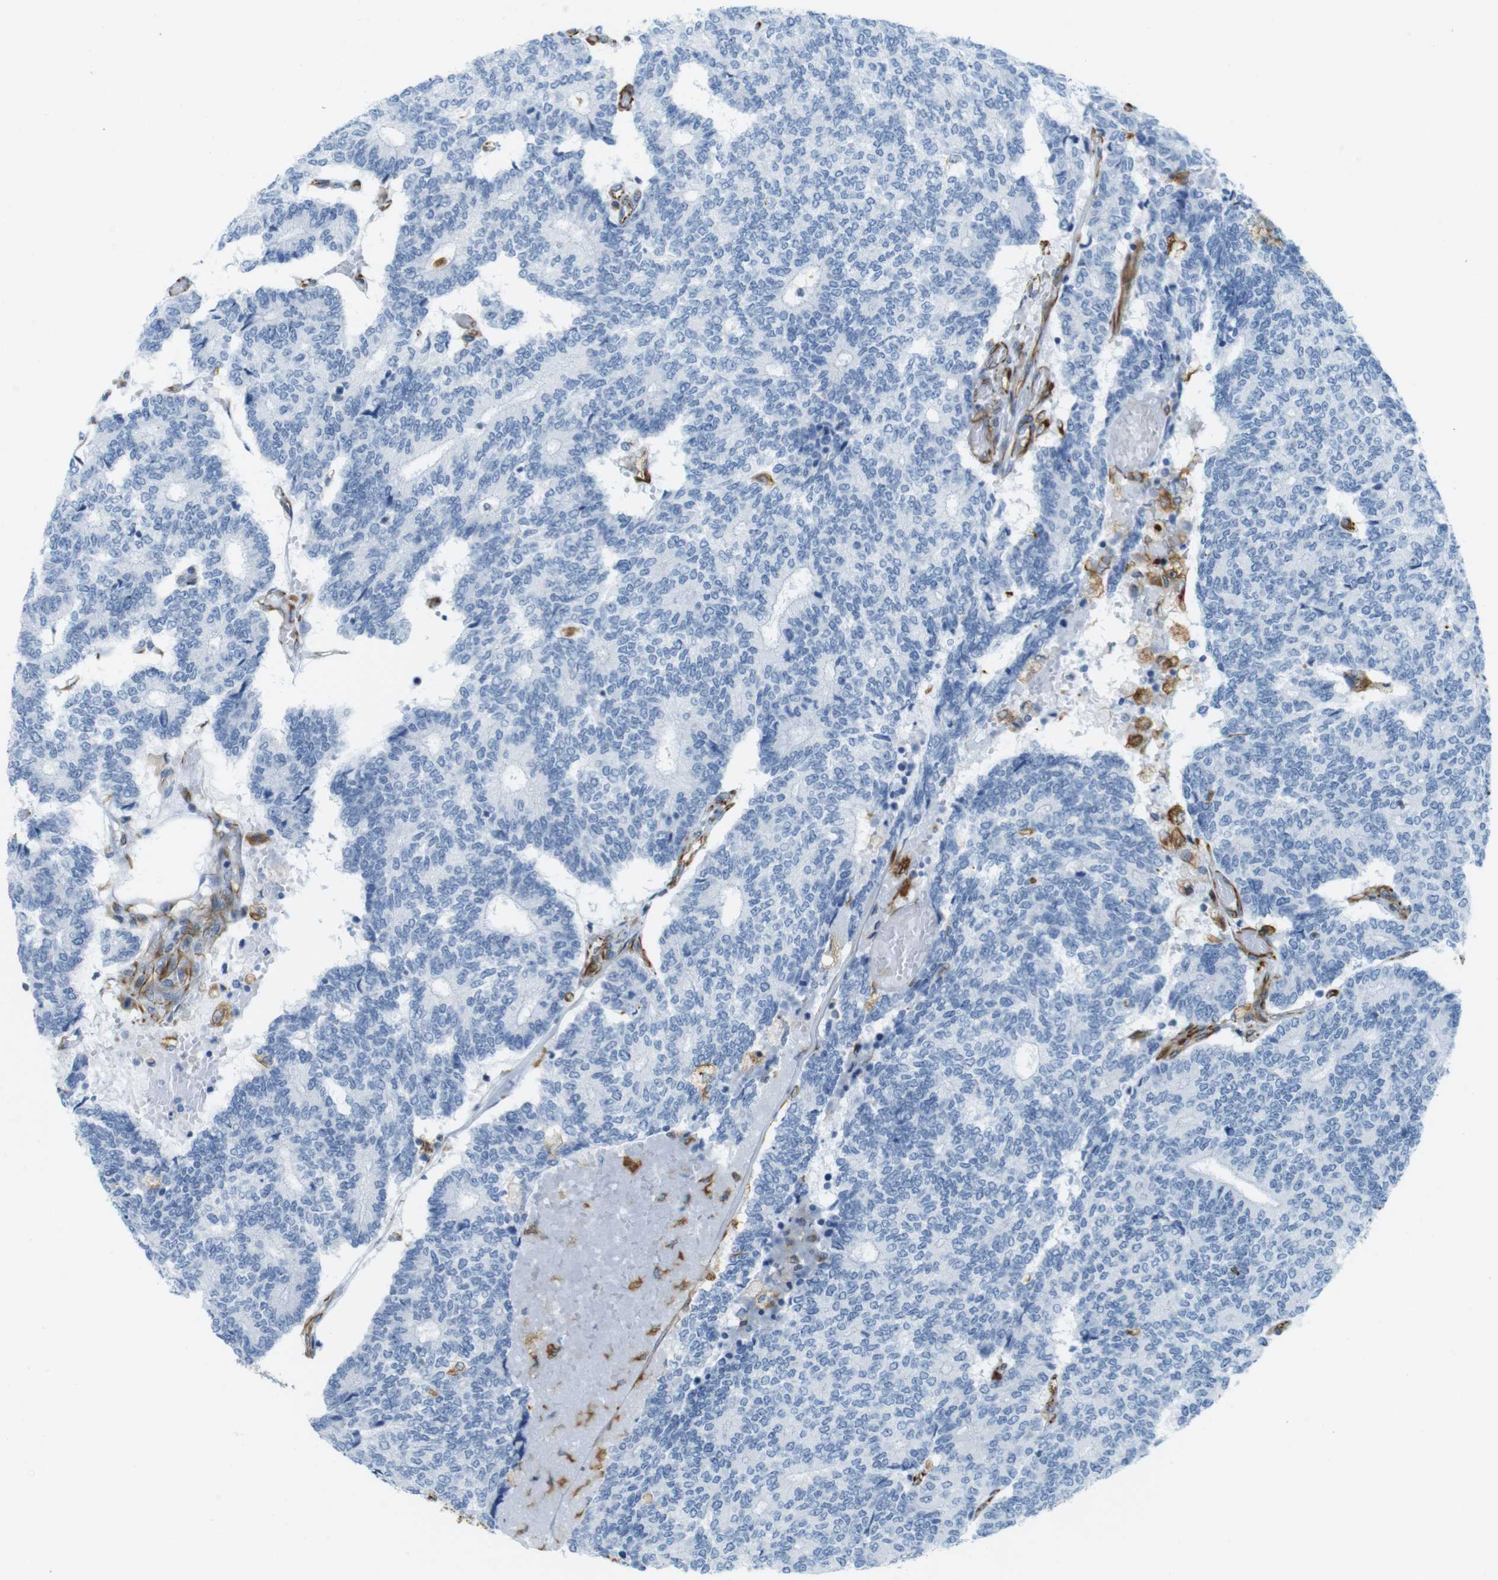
{"staining": {"intensity": "negative", "quantity": "none", "location": "none"}, "tissue": "prostate cancer", "cell_type": "Tumor cells", "image_type": "cancer", "snomed": [{"axis": "morphology", "description": "Normal tissue, NOS"}, {"axis": "morphology", "description": "Adenocarcinoma, High grade"}, {"axis": "topography", "description": "Prostate"}, {"axis": "topography", "description": "Seminal veicle"}], "caption": "The immunohistochemistry (IHC) micrograph has no significant expression in tumor cells of prostate cancer tissue.", "gene": "MS4A10", "patient": {"sex": "male", "age": 55}}